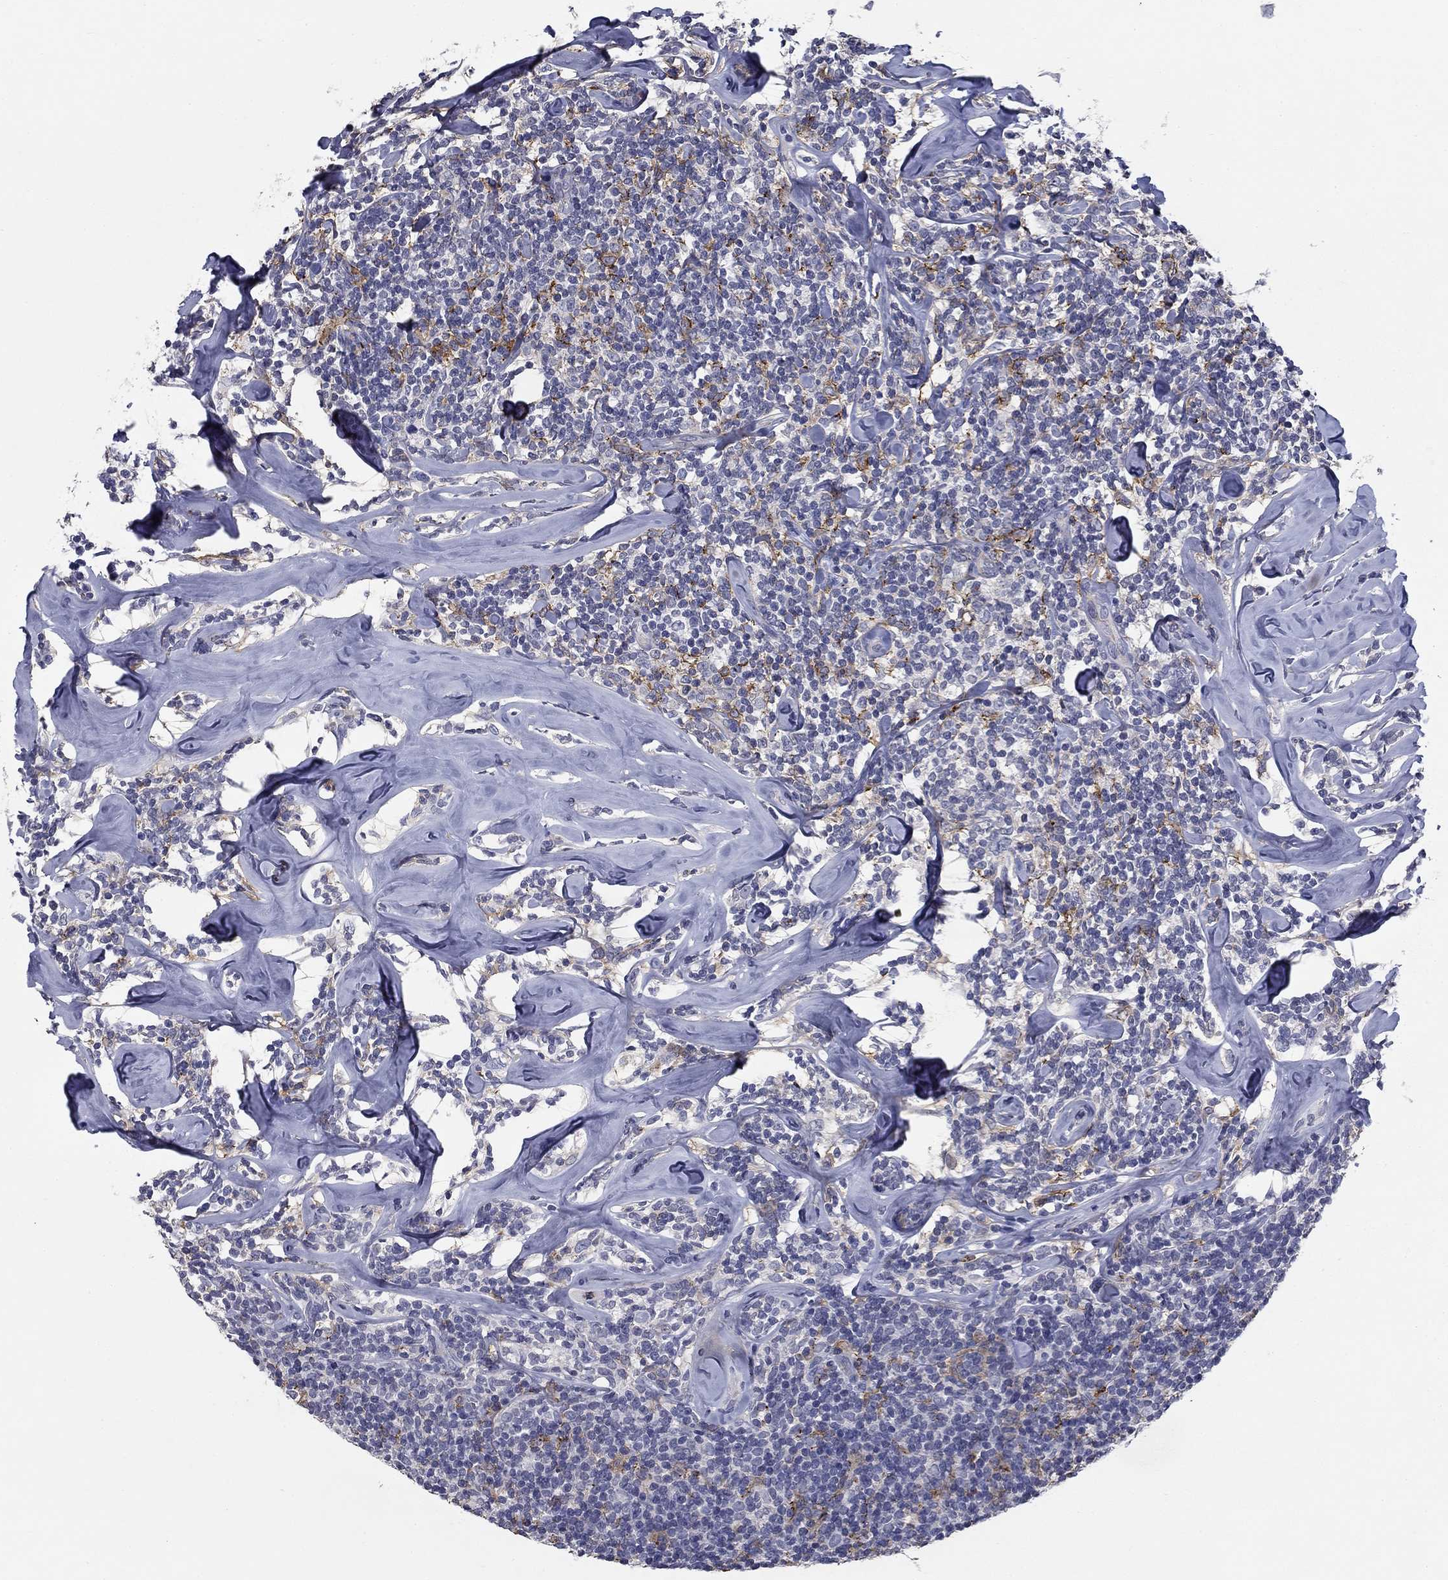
{"staining": {"intensity": "negative", "quantity": "none", "location": "none"}, "tissue": "lymphoma", "cell_type": "Tumor cells", "image_type": "cancer", "snomed": [{"axis": "morphology", "description": "Malignant lymphoma, non-Hodgkin's type, Low grade"}, {"axis": "topography", "description": "Lymph node"}], "caption": "Photomicrograph shows no significant protein expression in tumor cells of malignant lymphoma, non-Hodgkin's type (low-grade).", "gene": "CD274", "patient": {"sex": "female", "age": 56}}